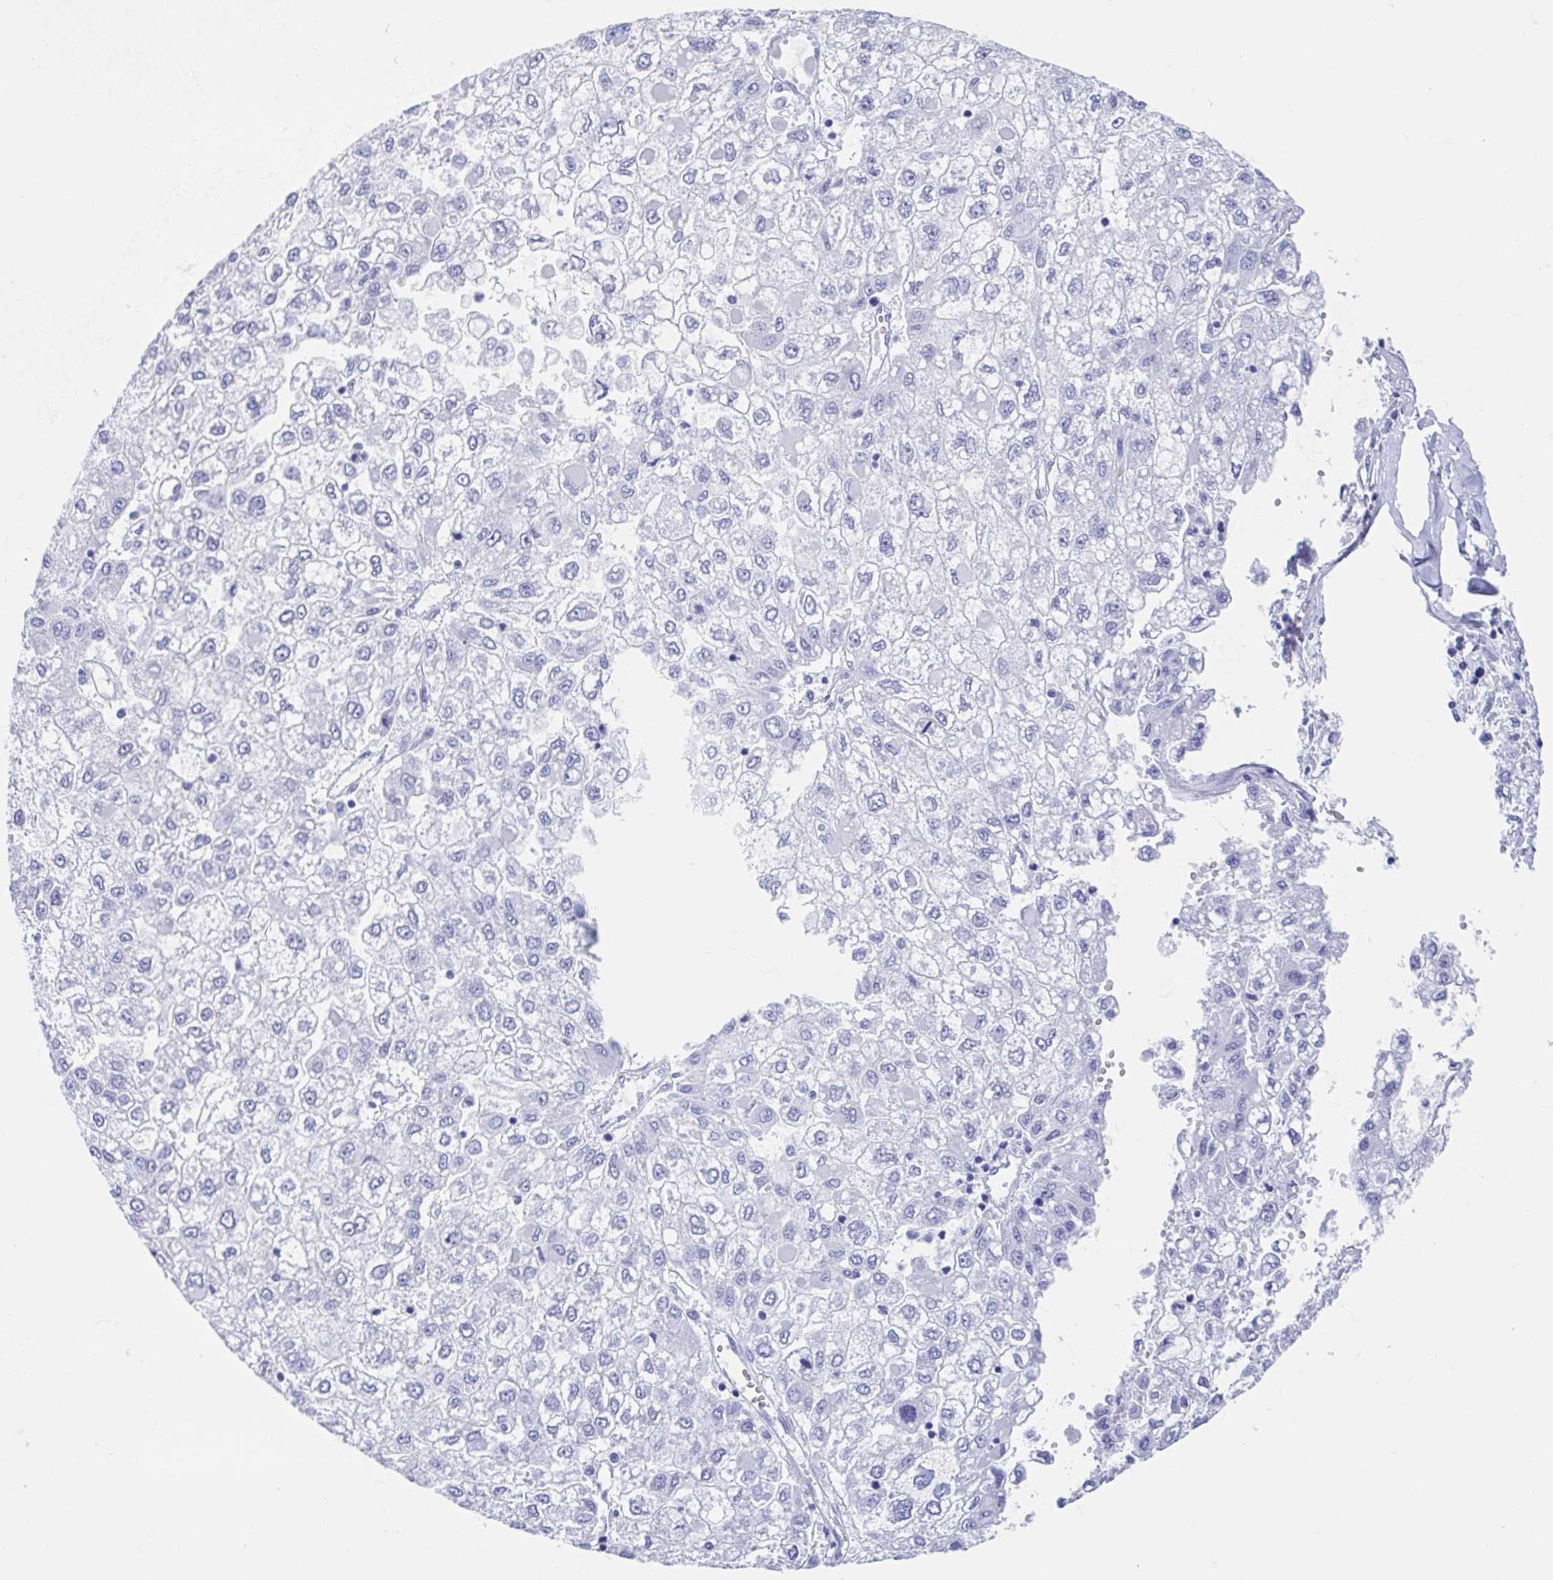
{"staining": {"intensity": "negative", "quantity": "none", "location": "none"}, "tissue": "liver cancer", "cell_type": "Tumor cells", "image_type": "cancer", "snomed": [{"axis": "morphology", "description": "Carcinoma, Hepatocellular, NOS"}, {"axis": "topography", "description": "Liver"}], "caption": "High power microscopy histopathology image of an IHC micrograph of liver cancer, revealing no significant staining in tumor cells. (Brightfield microscopy of DAB (3,3'-diaminobenzidine) IHC at high magnification).", "gene": "HDGFL1", "patient": {"sex": "male", "age": 40}}